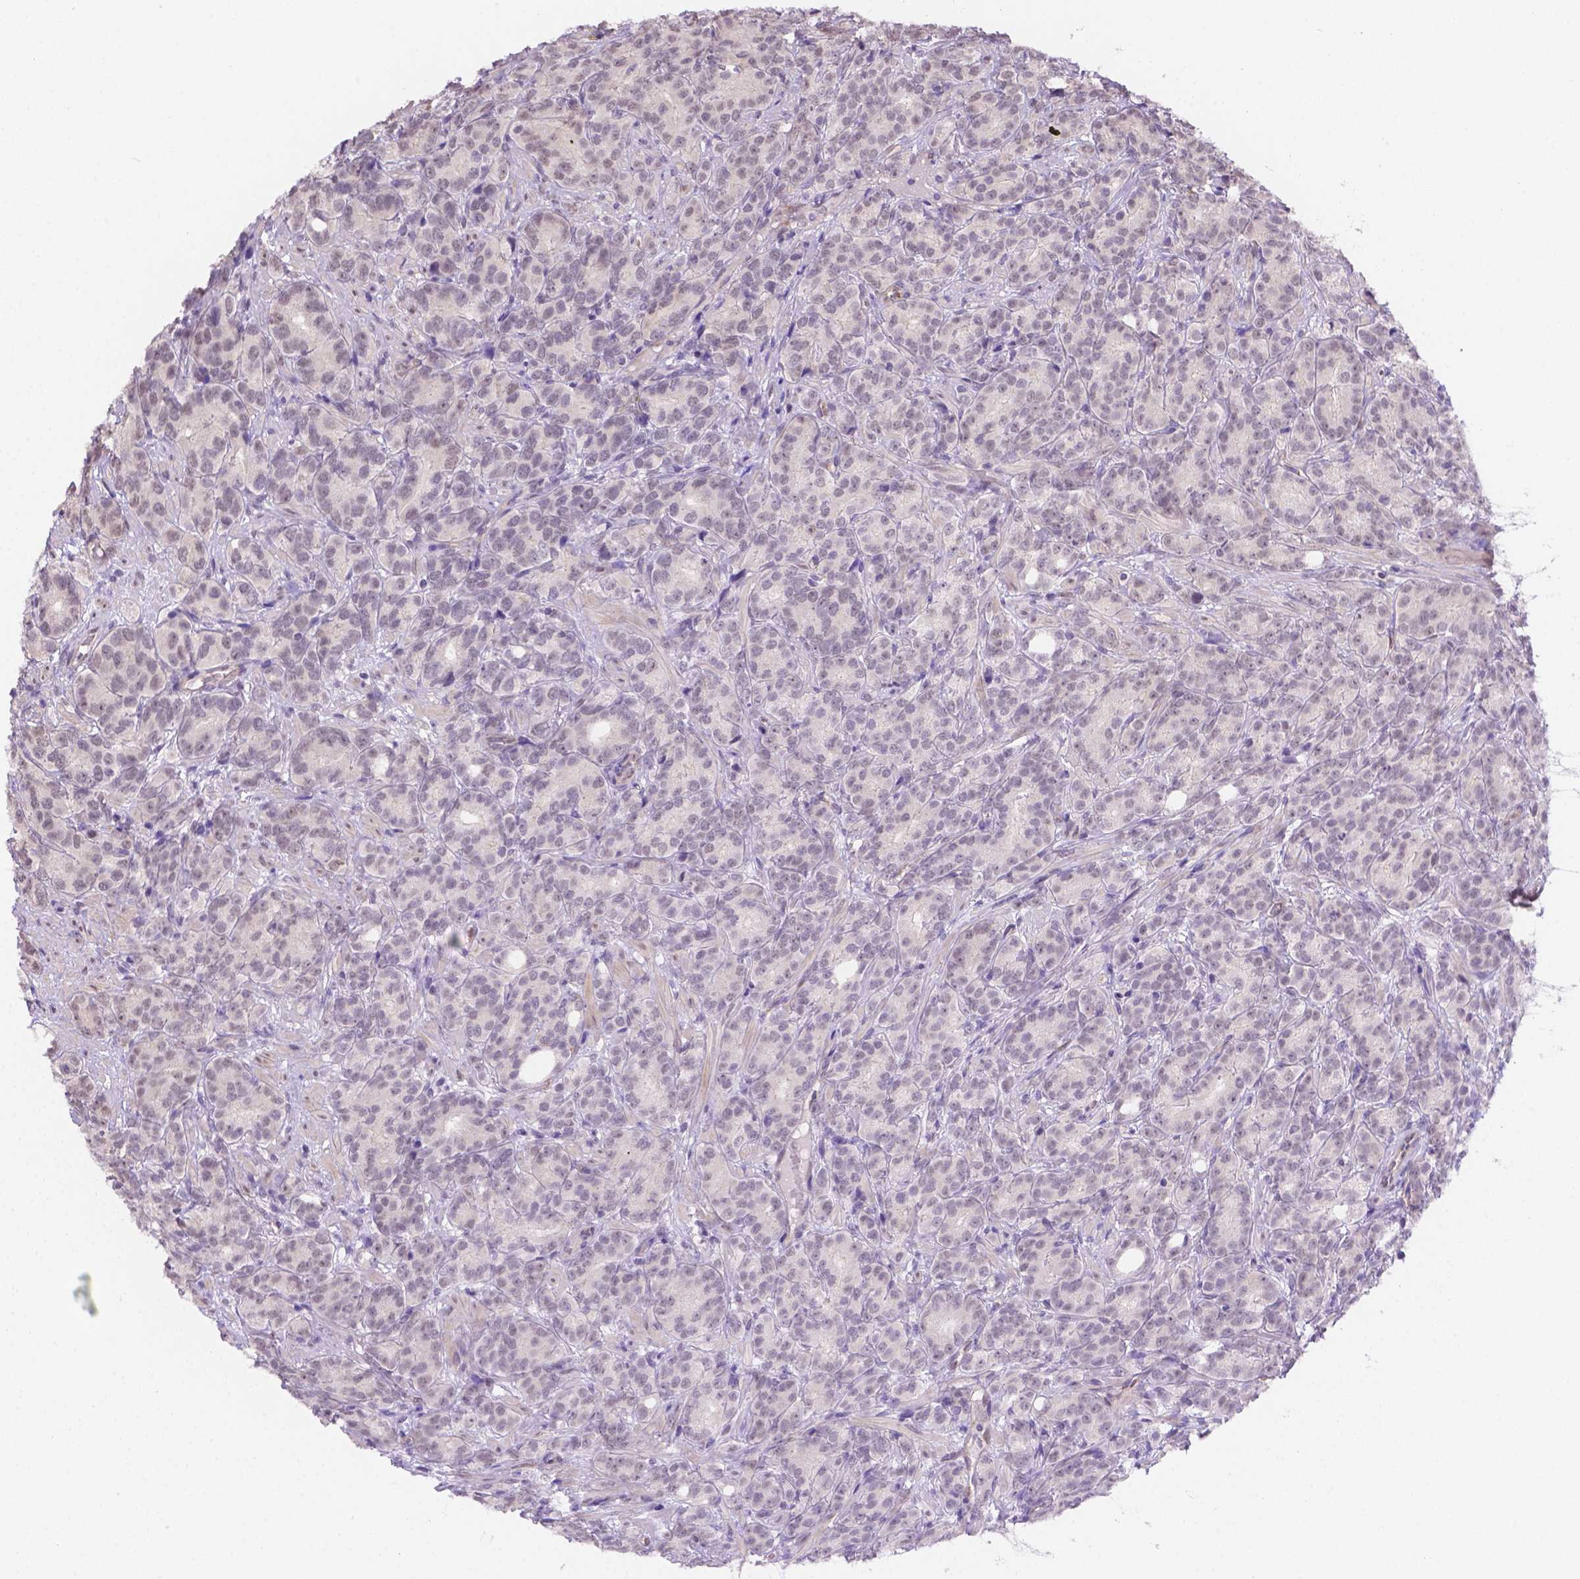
{"staining": {"intensity": "negative", "quantity": "none", "location": "none"}, "tissue": "prostate cancer", "cell_type": "Tumor cells", "image_type": "cancer", "snomed": [{"axis": "morphology", "description": "Adenocarcinoma, High grade"}, {"axis": "topography", "description": "Prostate"}], "caption": "There is no significant expression in tumor cells of prostate cancer. (DAB (3,3'-diaminobenzidine) IHC visualized using brightfield microscopy, high magnification).", "gene": "NXPE2", "patient": {"sex": "male", "age": 90}}